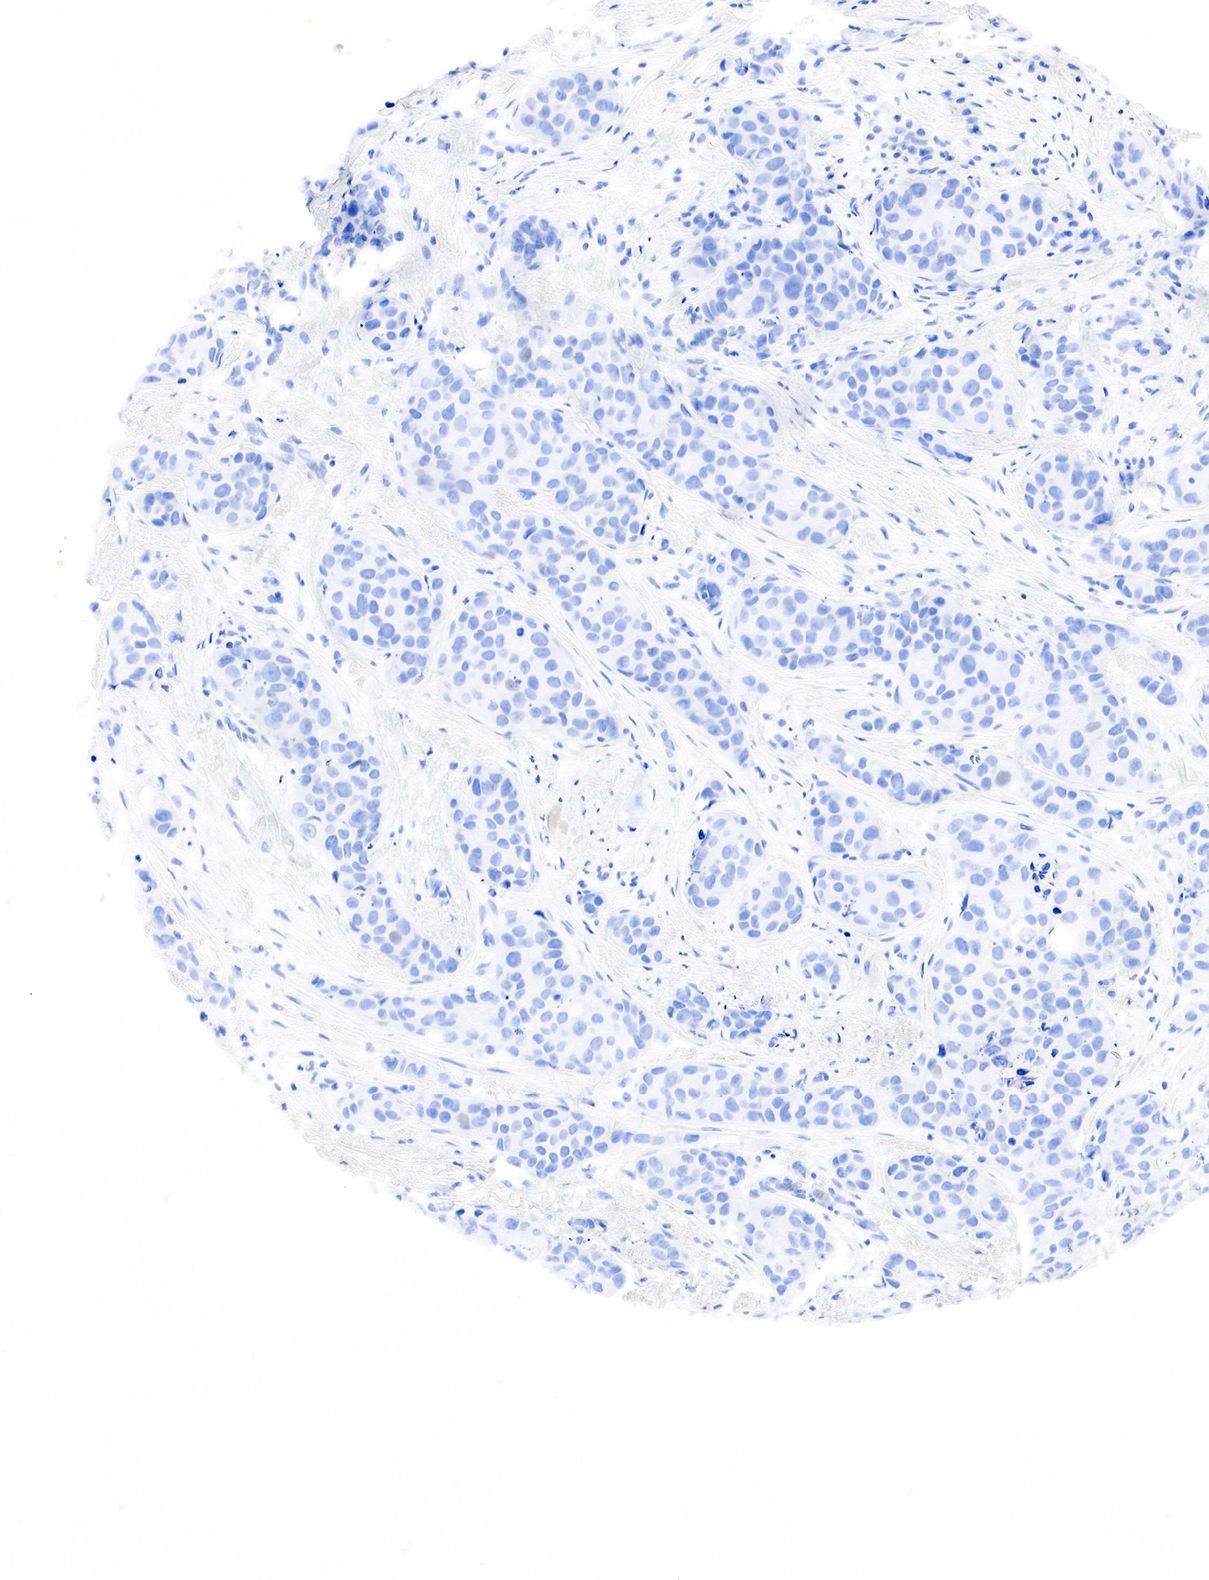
{"staining": {"intensity": "negative", "quantity": "none", "location": "none"}, "tissue": "breast cancer", "cell_type": "Tumor cells", "image_type": "cancer", "snomed": [{"axis": "morphology", "description": "Duct carcinoma"}, {"axis": "topography", "description": "Breast"}], "caption": "Protein analysis of breast cancer exhibits no significant staining in tumor cells.", "gene": "PTH", "patient": {"sex": "female", "age": 68}}